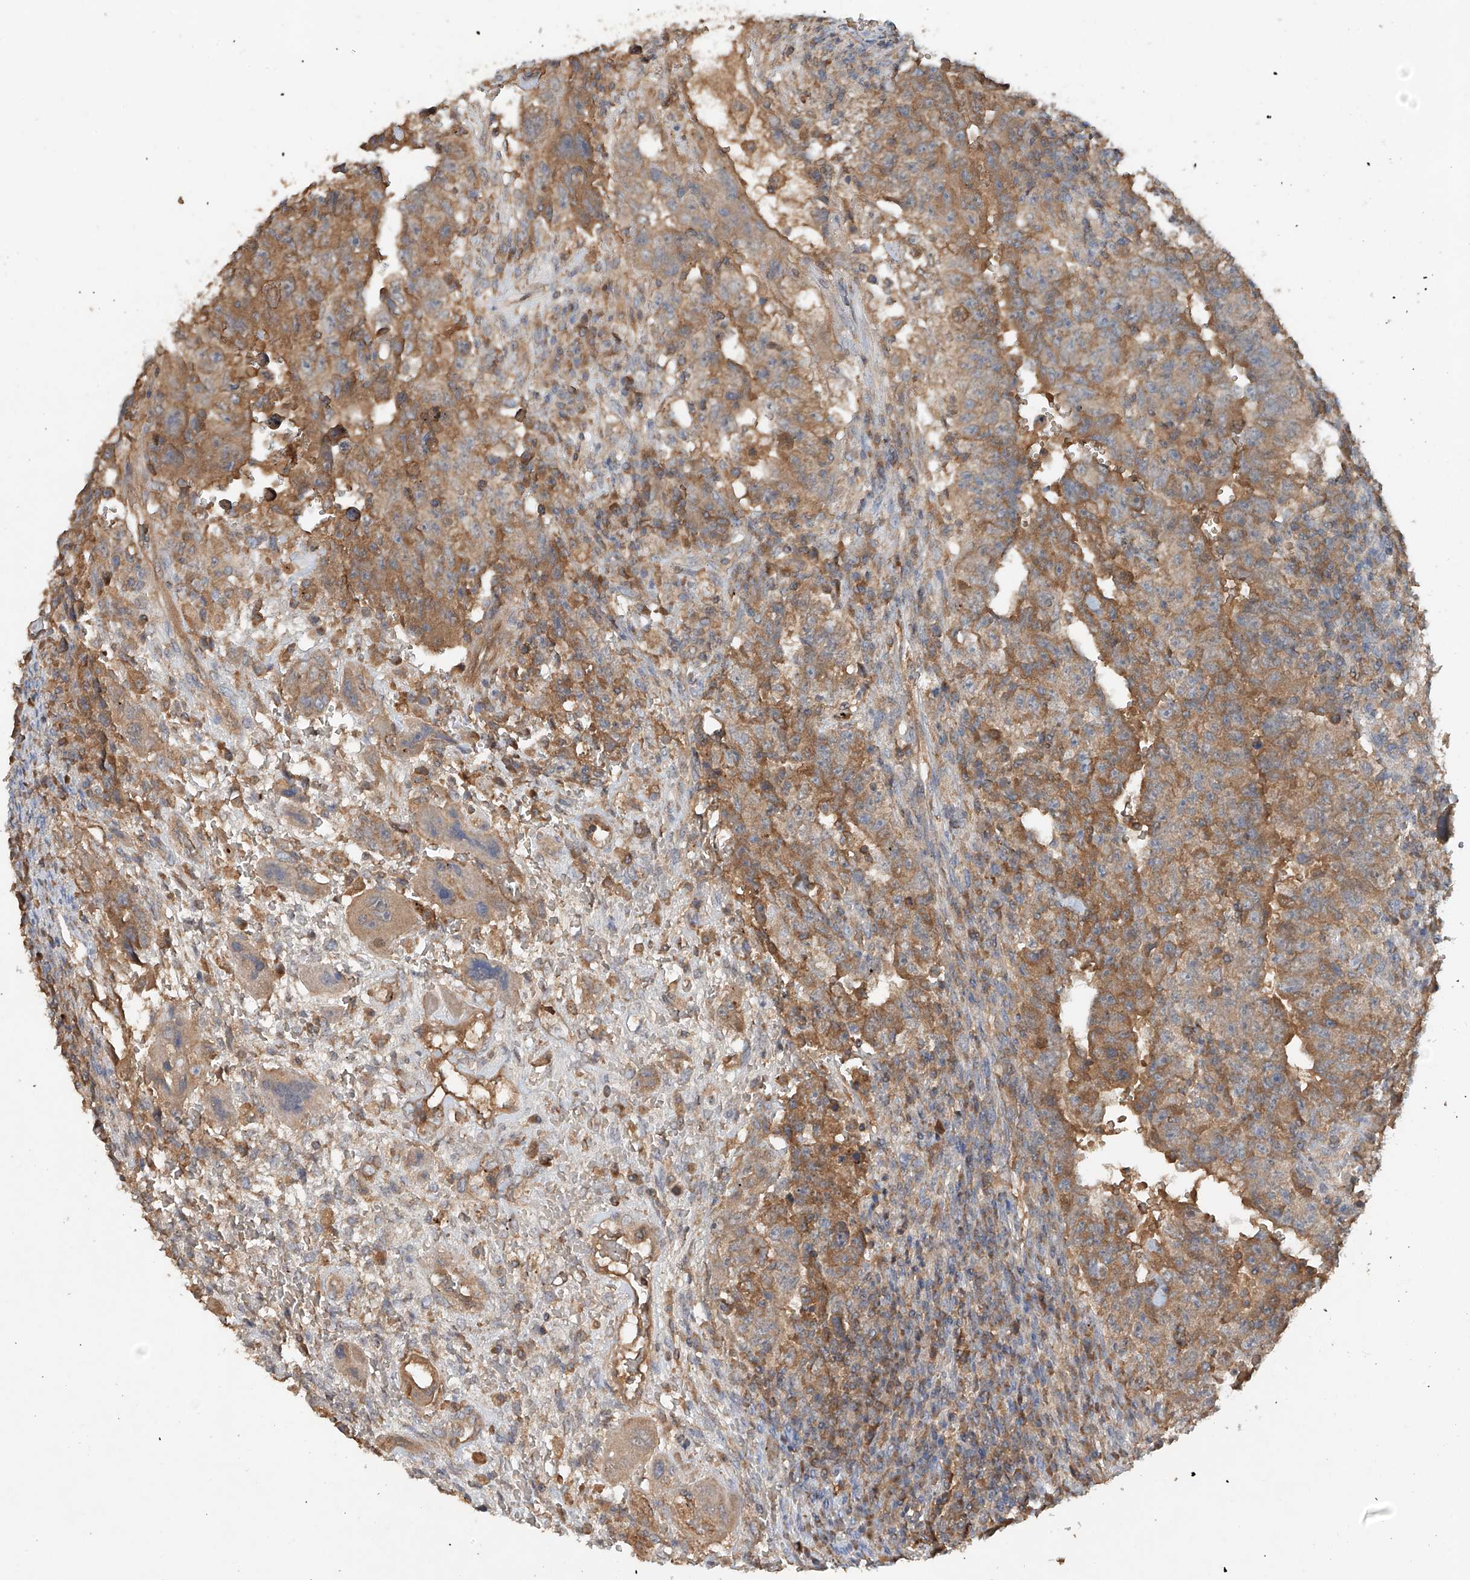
{"staining": {"intensity": "moderate", "quantity": ">75%", "location": "cytoplasmic/membranous"}, "tissue": "testis cancer", "cell_type": "Tumor cells", "image_type": "cancer", "snomed": [{"axis": "morphology", "description": "Carcinoma, Embryonal, NOS"}, {"axis": "topography", "description": "Testis"}], "caption": "A medium amount of moderate cytoplasmic/membranous staining is identified in approximately >75% of tumor cells in embryonal carcinoma (testis) tissue.", "gene": "GNB1L", "patient": {"sex": "male", "age": 26}}